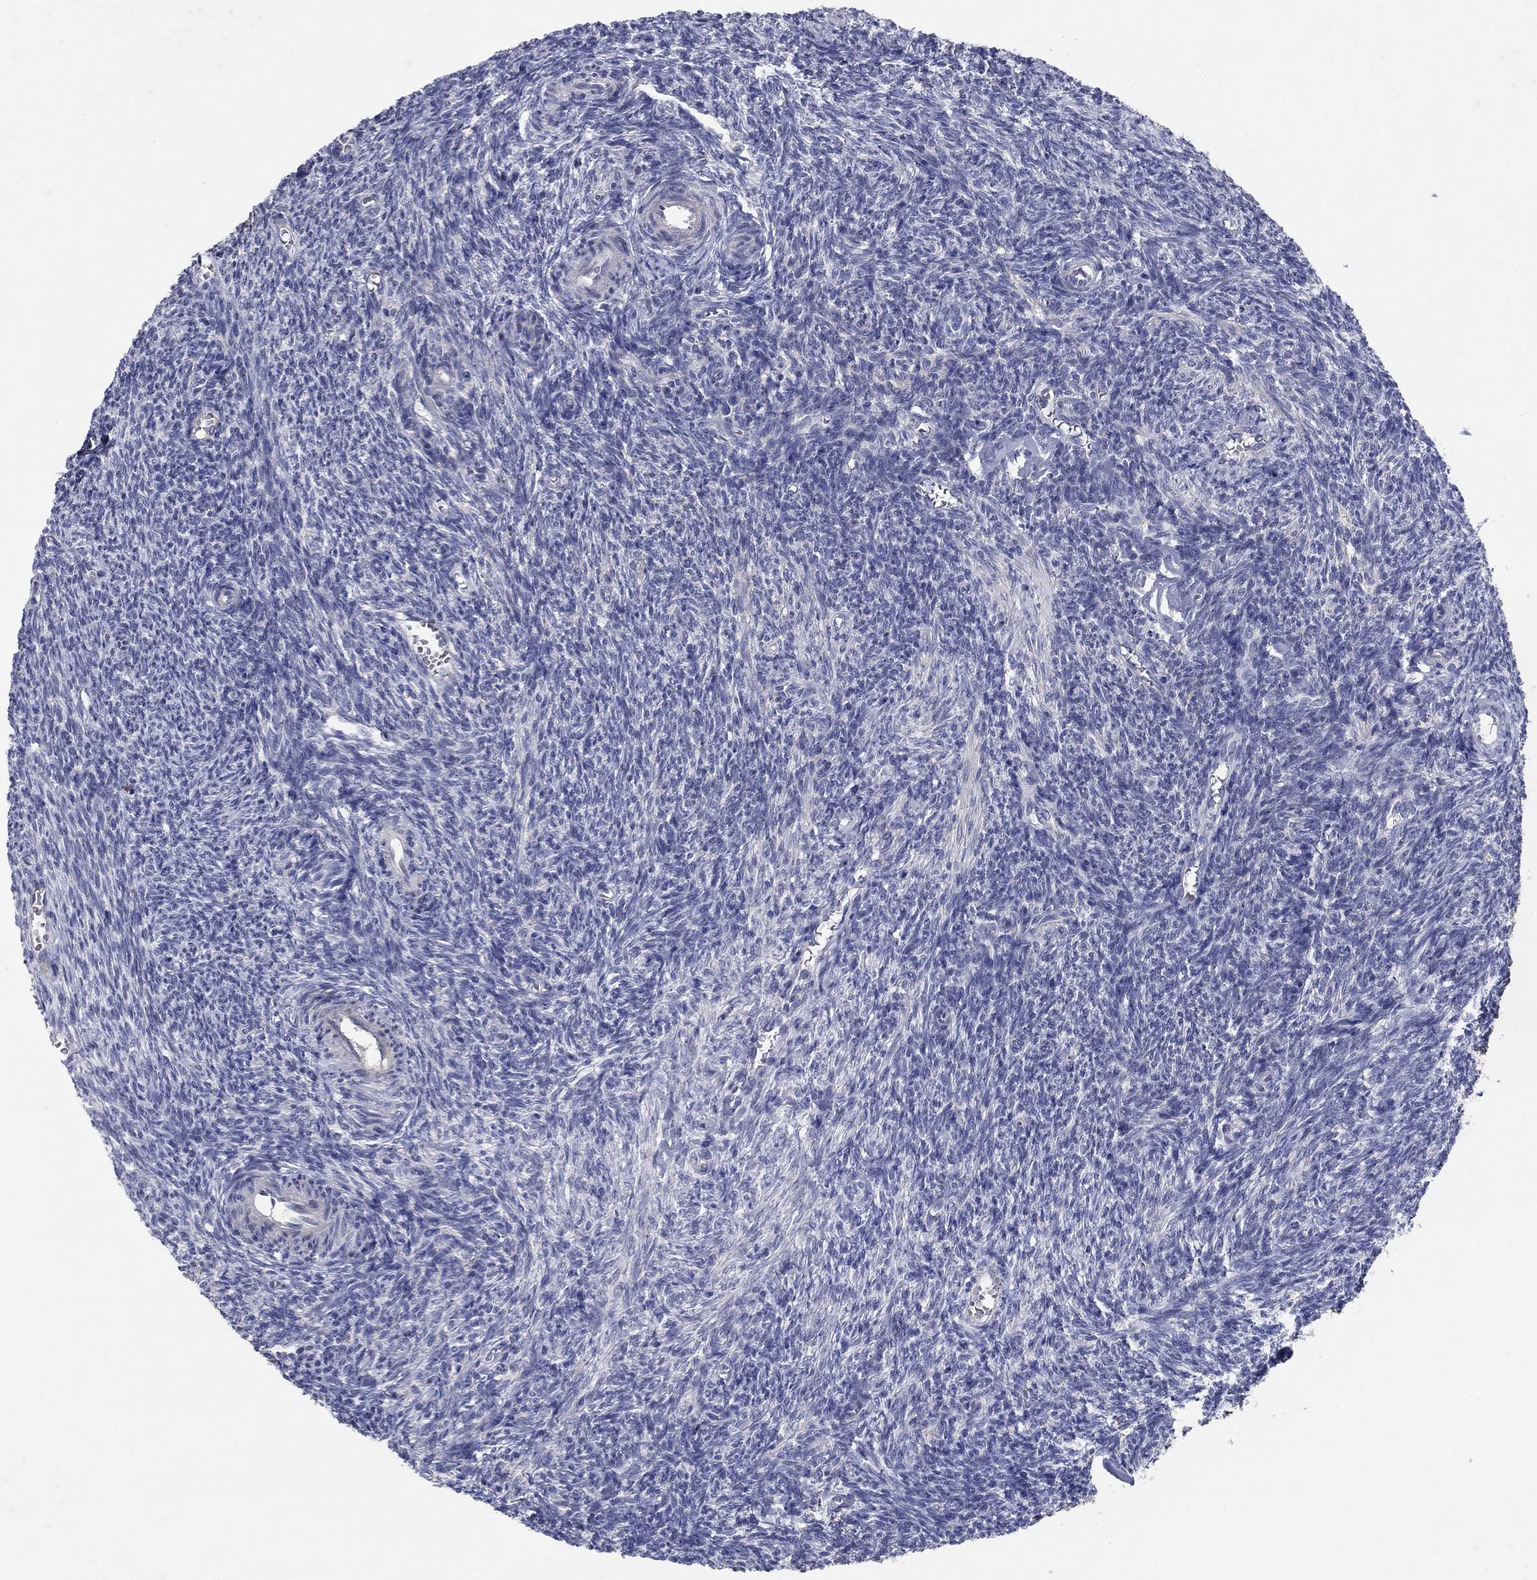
{"staining": {"intensity": "negative", "quantity": "none", "location": "none"}, "tissue": "ovary", "cell_type": "Ovarian stroma cells", "image_type": "normal", "snomed": [{"axis": "morphology", "description": "Normal tissue, NOS"}, {"axis": "topography", "description": "Ovary"}], "caption": "Ovarian stroma cells show no significant protein staining in benign ovary. The staining was performed using DAB (3,3'-diaminobenzidine) to visualize the protein expression in brown, while the nuclei were stained in blue with hematoxylin (Magnification: 20x).", "gene": "PTGDS", "patient": {"sex": "female", "age": 27}}